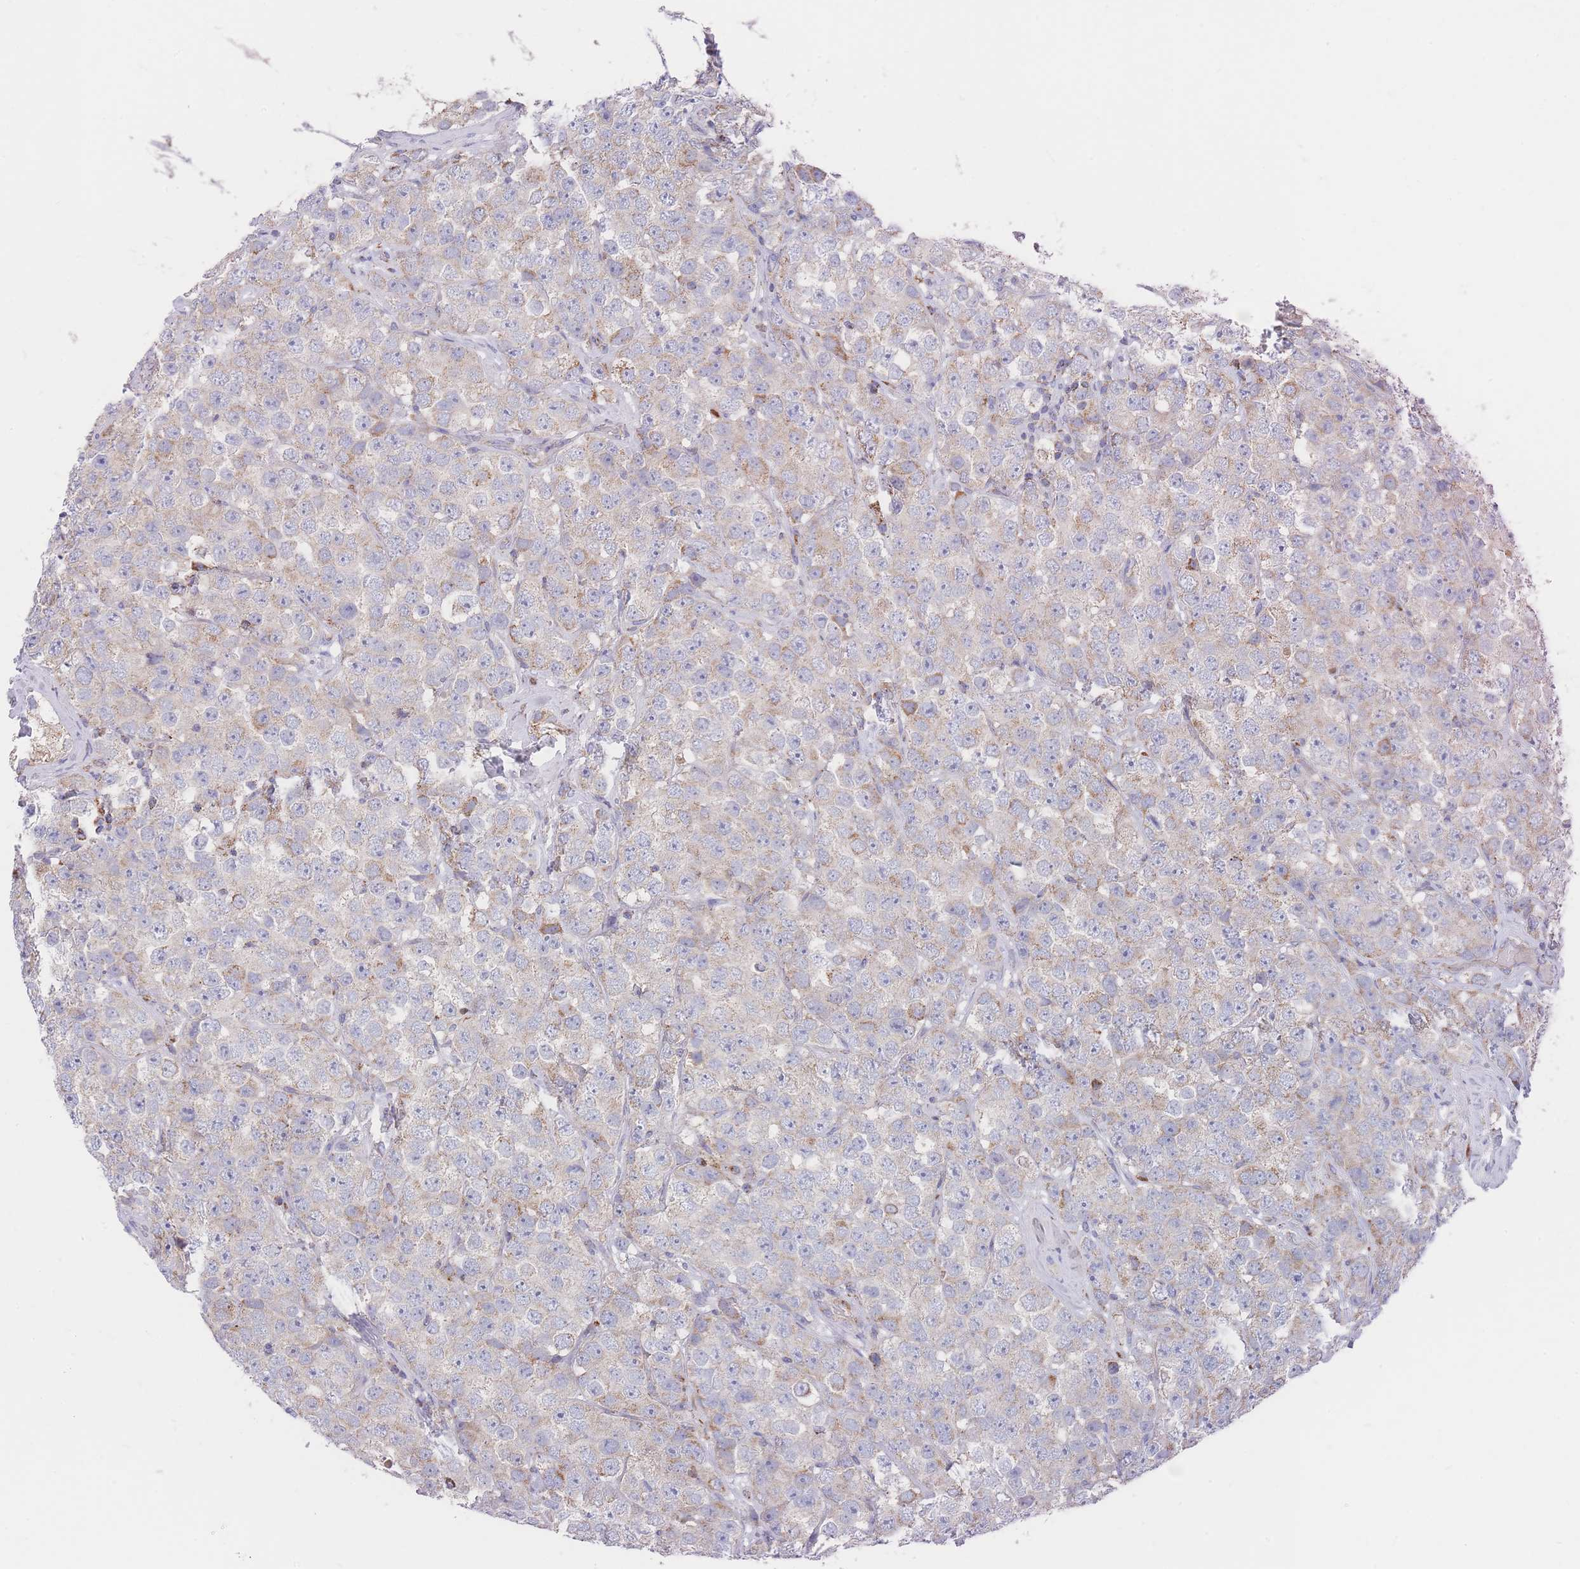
{"staining": {"intensity": "weak", "quantity": "25%-75%", "location": "cytoplasmic/membranous"}, "tissue": "testis cancer", "cell_type": "Tumor cells", "image_type": "cancer", "snomed": [{"axis": "morphology", "description": "Seminoma, NOS"}, {"axis": "topography", "description": "Testis"}], "caption": "Immunohistochemical staining of human testis cancer demonstrates low levels of weak cytoplasmic/membranous protein expression in approximately 25%-75% of tumor cells. The protein of interest is shown in brown color, while the nuclei are stained blue.", "gene": "IKZF4", "patient": {"sex": "male", "age": 28}}